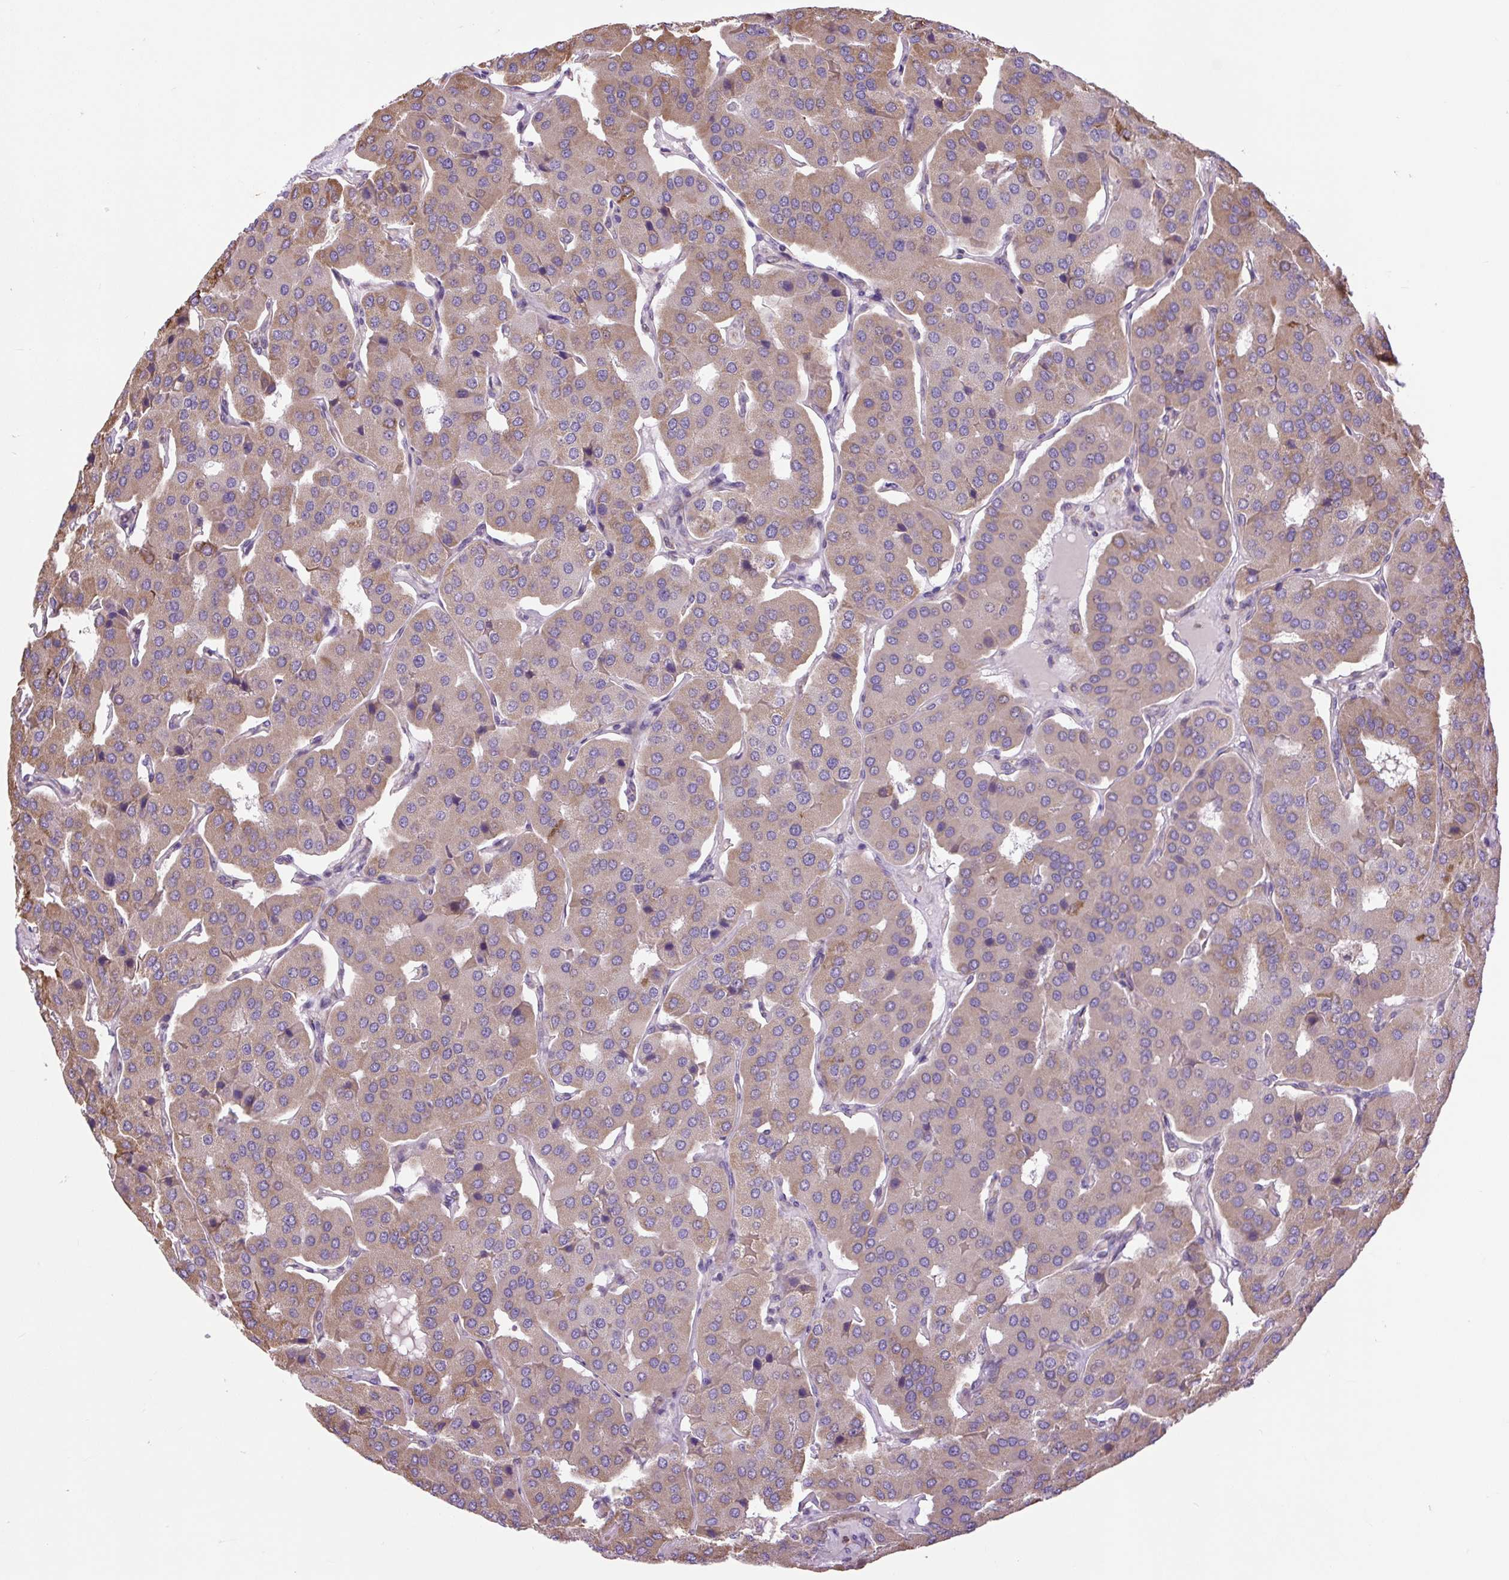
{"staining": {"intensity": "moderate", "quantity": ">75%", "location": "cytoplasmic/membranous"}, "tissue": "parathyroid gland", "cell_type": "Glandular cells", "image_type": "normal", "snomed": [{"axis": "morphology", "description": "Normal tissue, NOS"}, {"axis": "morphology", "description": "Adenoma, NOS"}, {"axis": "topography", "description": "Parathyroid gland"}], "caption": "The immunohistochemical stain highlights moderate cytoplasmic/membranous expression in glandular cells of benign parathyroid gland. The staining is performed using DAB brown chromogen to label protein expression. The nuclei are counter-stained blue using hematoxylin.", "gene": "PLCG1", "patient": {"sex": "female", "age": 86}}